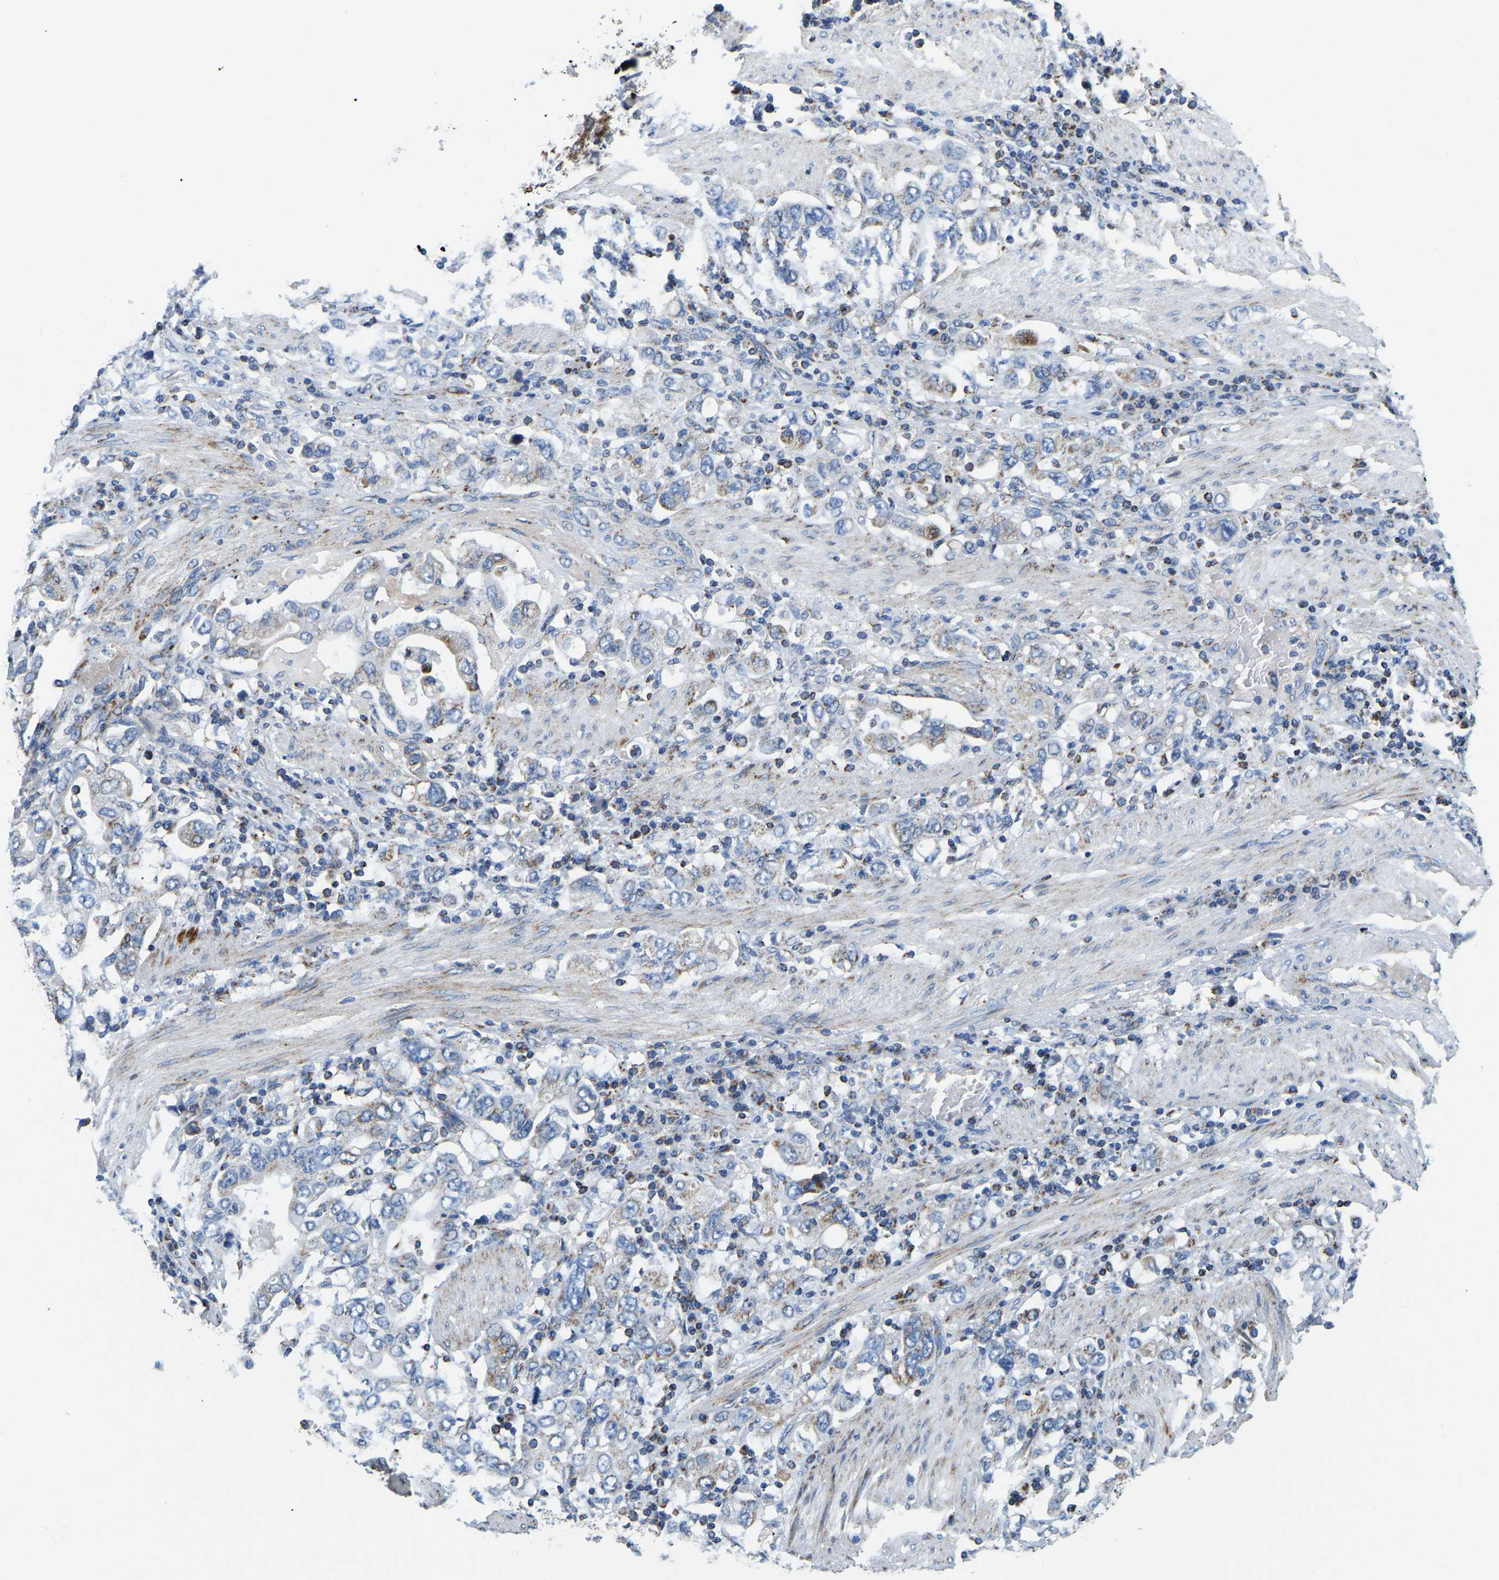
{"staining": {"intensity": "negative", "quantity": "none", "location": "none"}, "tissue": "stomach cancer", "cell_type": "Tumor cells", "image_type": "cancer", "snomed": [{"axis": "morphology", "description": "Adenocarcinoma, NOS"}, {"axis": "topography", "description": "Stomach, upper"}], "caption": "There is no significant positivity in tumor cells of stomach adenocarcinoma.", "gene": "SFXN1", "patient": {"sex": "male", "age": 62}}